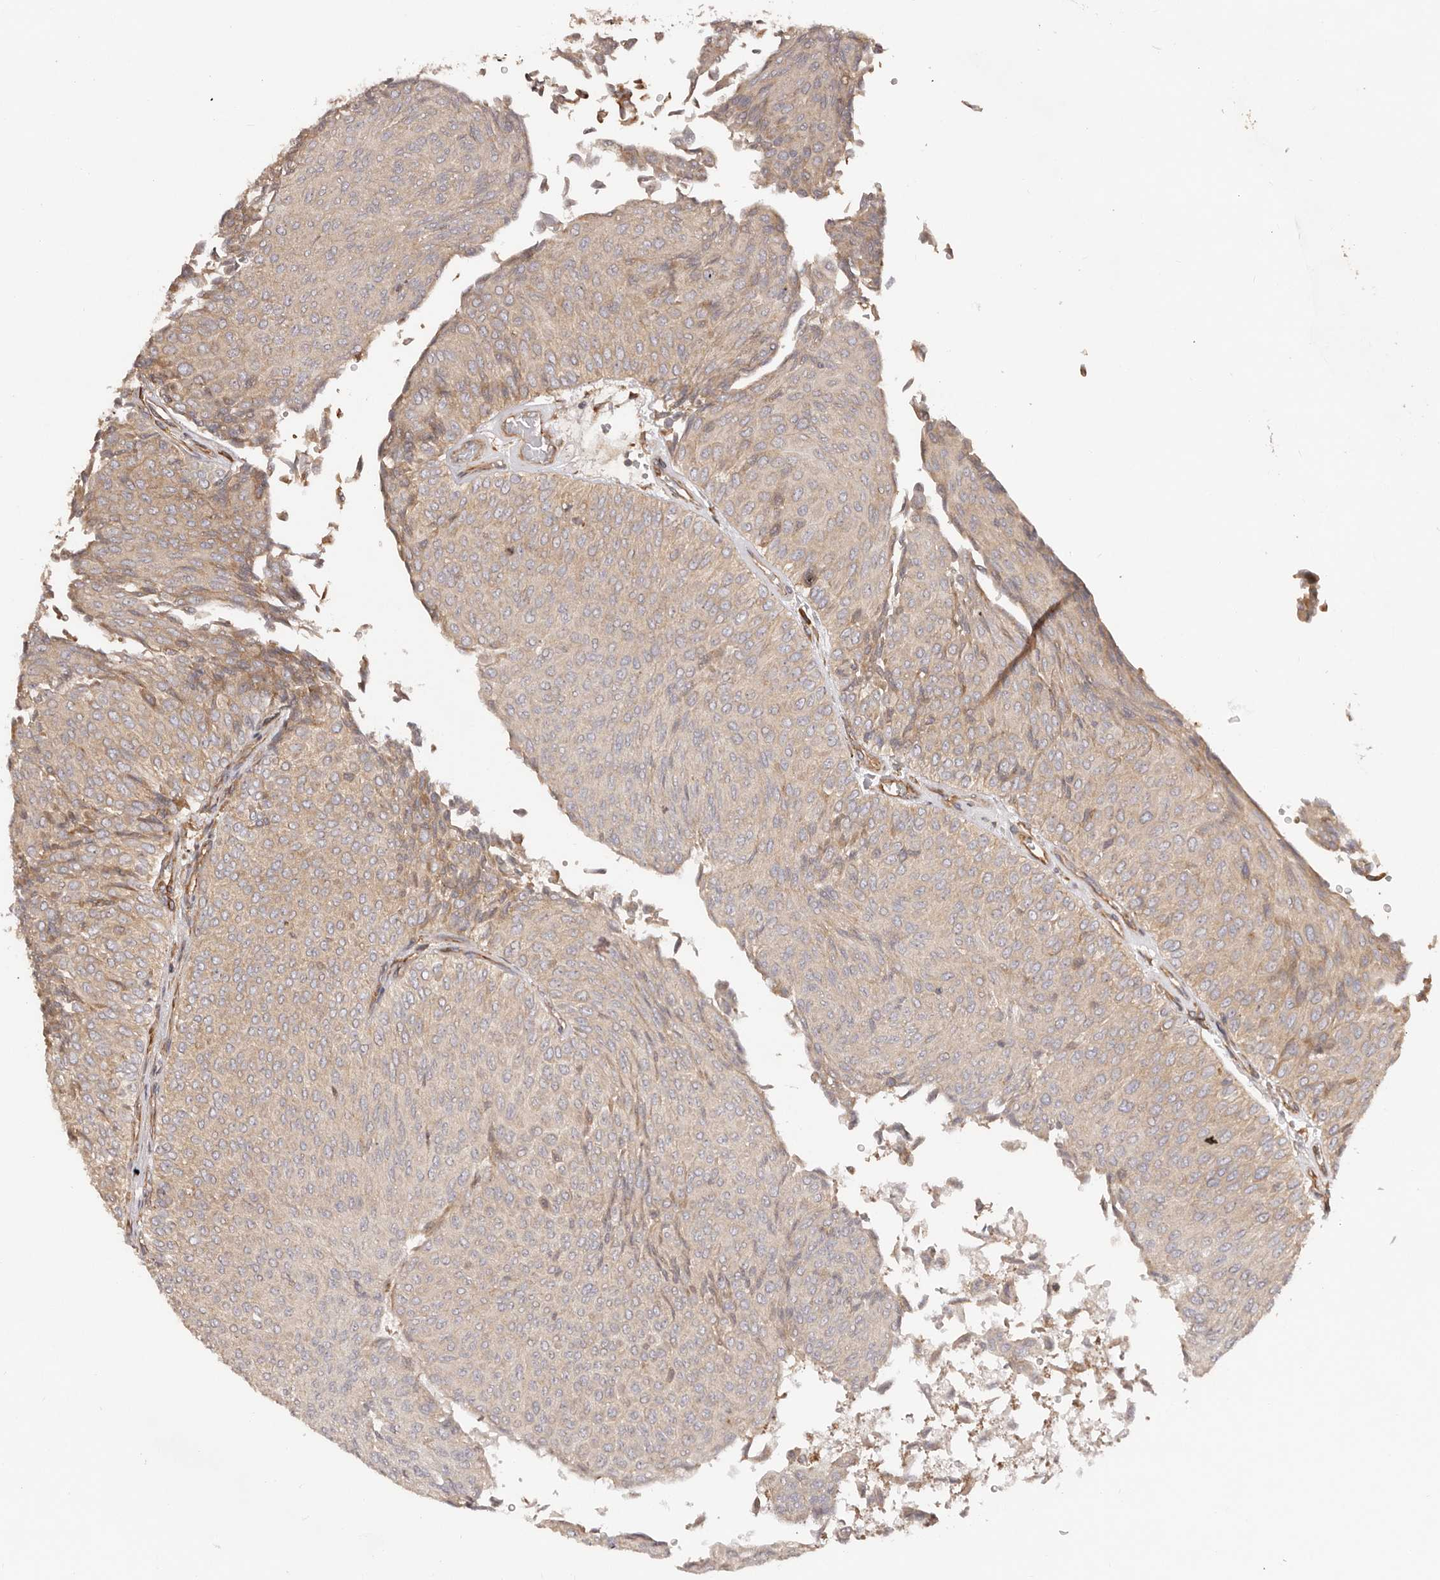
{"staining": {"intensity": "weak", "quantity": "25%-75%", "location": "cytoplasmic/membranous"}, "tissue": "urothelial cancer", "cell_type": "Tumor cells", "image_type": "cancer", "snomed": [{"axis": "morphology", "description": "Urothelial carcinoma, Low grade"}, {"axis": "topography", "description": "Urinary bladder"}], "caption": "Low-grade urothelial carcinoma stained for a protein (brown) exhibits weak cytoplasmic/membranous positive expression in about 25%-75% of tumor cells.", "gene": "RPS6", "patient": {"sex": "male", "age": 78}}